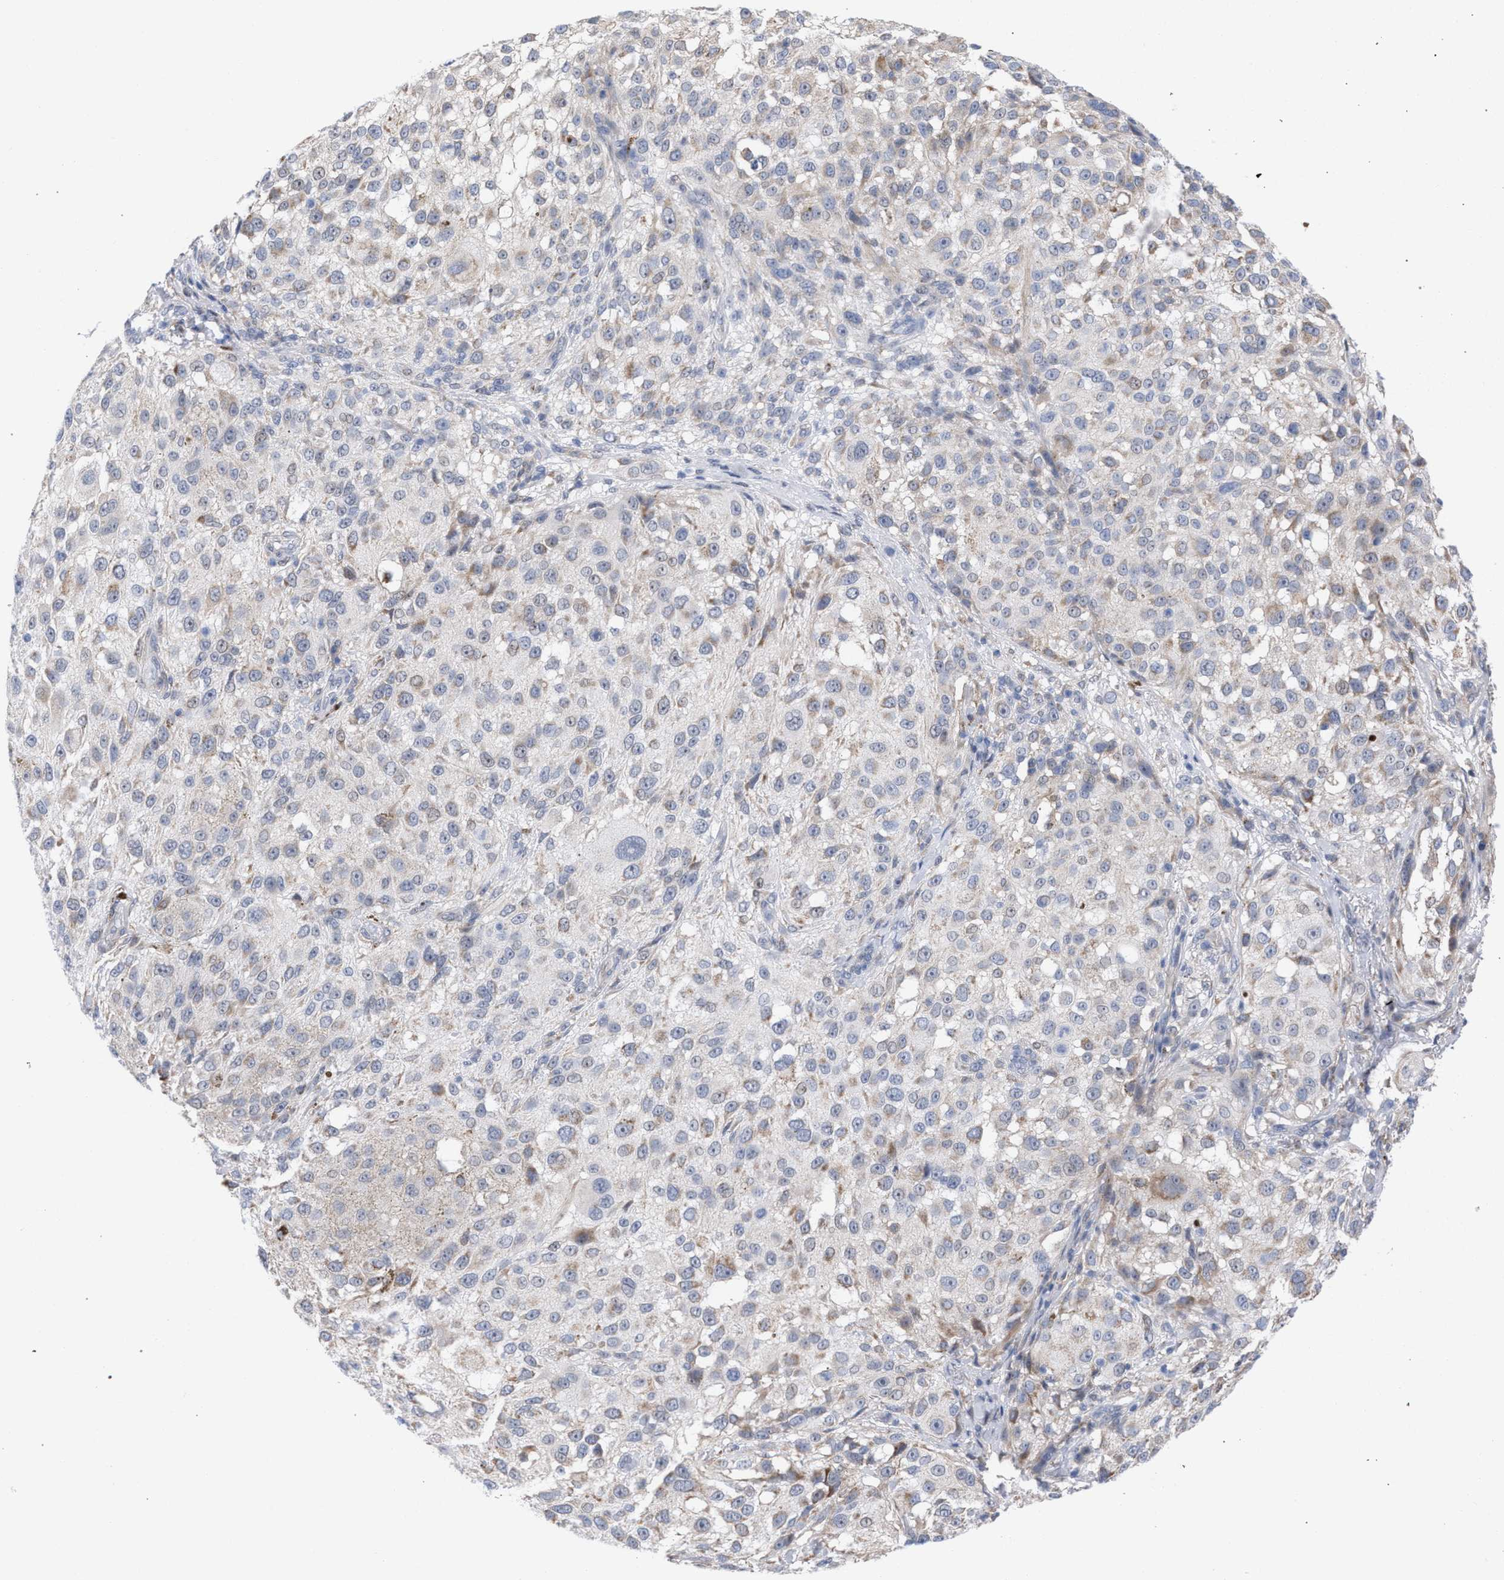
{"staining": {"intensity": "weak", "quantity": "<25%", "location": "cytoplasmic/membranous"}, "tissue": "melanoma", "cell_type": "Tumor cells", "image_type": "cancer", "snomed": [{"axis": "morphology", "description": "Necrosis, NOS"}, {"axis": "morphology", "description": "Malignant melanoma, NOS"}, {"axis": "topography", "description": "Skin"}], "caption": "Tumor cells are negative for protein expression in human malignant melanoma. Brightfield microscopy of immunohistochemistry stained with DAB (3,3'-diaminobenzidine) (brown) and hematoxylin (blue), captured at high magnification.", "gene": "FHOD3", "patient": {"sex": "female", "age": 87}}